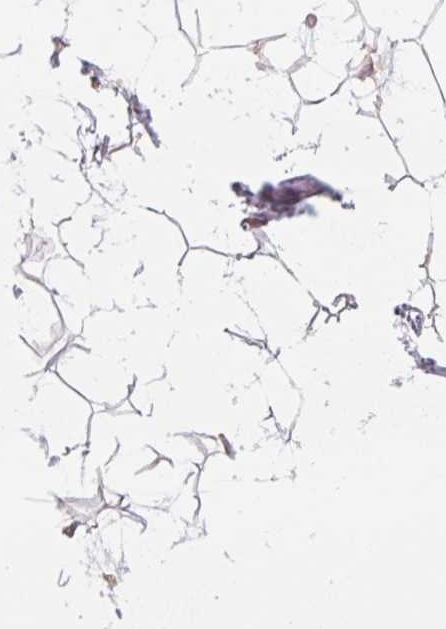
{"staining": {"intensity": "negative", "quantity": "none", "location": "none"}, "tissue": "adipose tissue", "cell_type": "Adipocytes", "image_type": "normal", "snomed": [{"axis": "morphology", "description": "Normal tissue, NOS"}, {"axis": "topography", "description": "Anal"}, {"axis": "topography", "description": "Peripheral nerve tissue"}], "caption": "High magnification brightfield microscopy of unremarkable adipose tissue stained with DAB (3,3'-diaminobenzidine) (brown) and counterstained with hematoxylin (blue): adipocytes show no significant staining. Brightfield microscopy of immunohistochemistry (IHC) stained with DAB (3,3'-diaminobenzidine) (brown) and hematoxylin (blue), captured at high magnification.", "gene": "GIGYF2", "patient": {"sex": "male", "age": 78}}